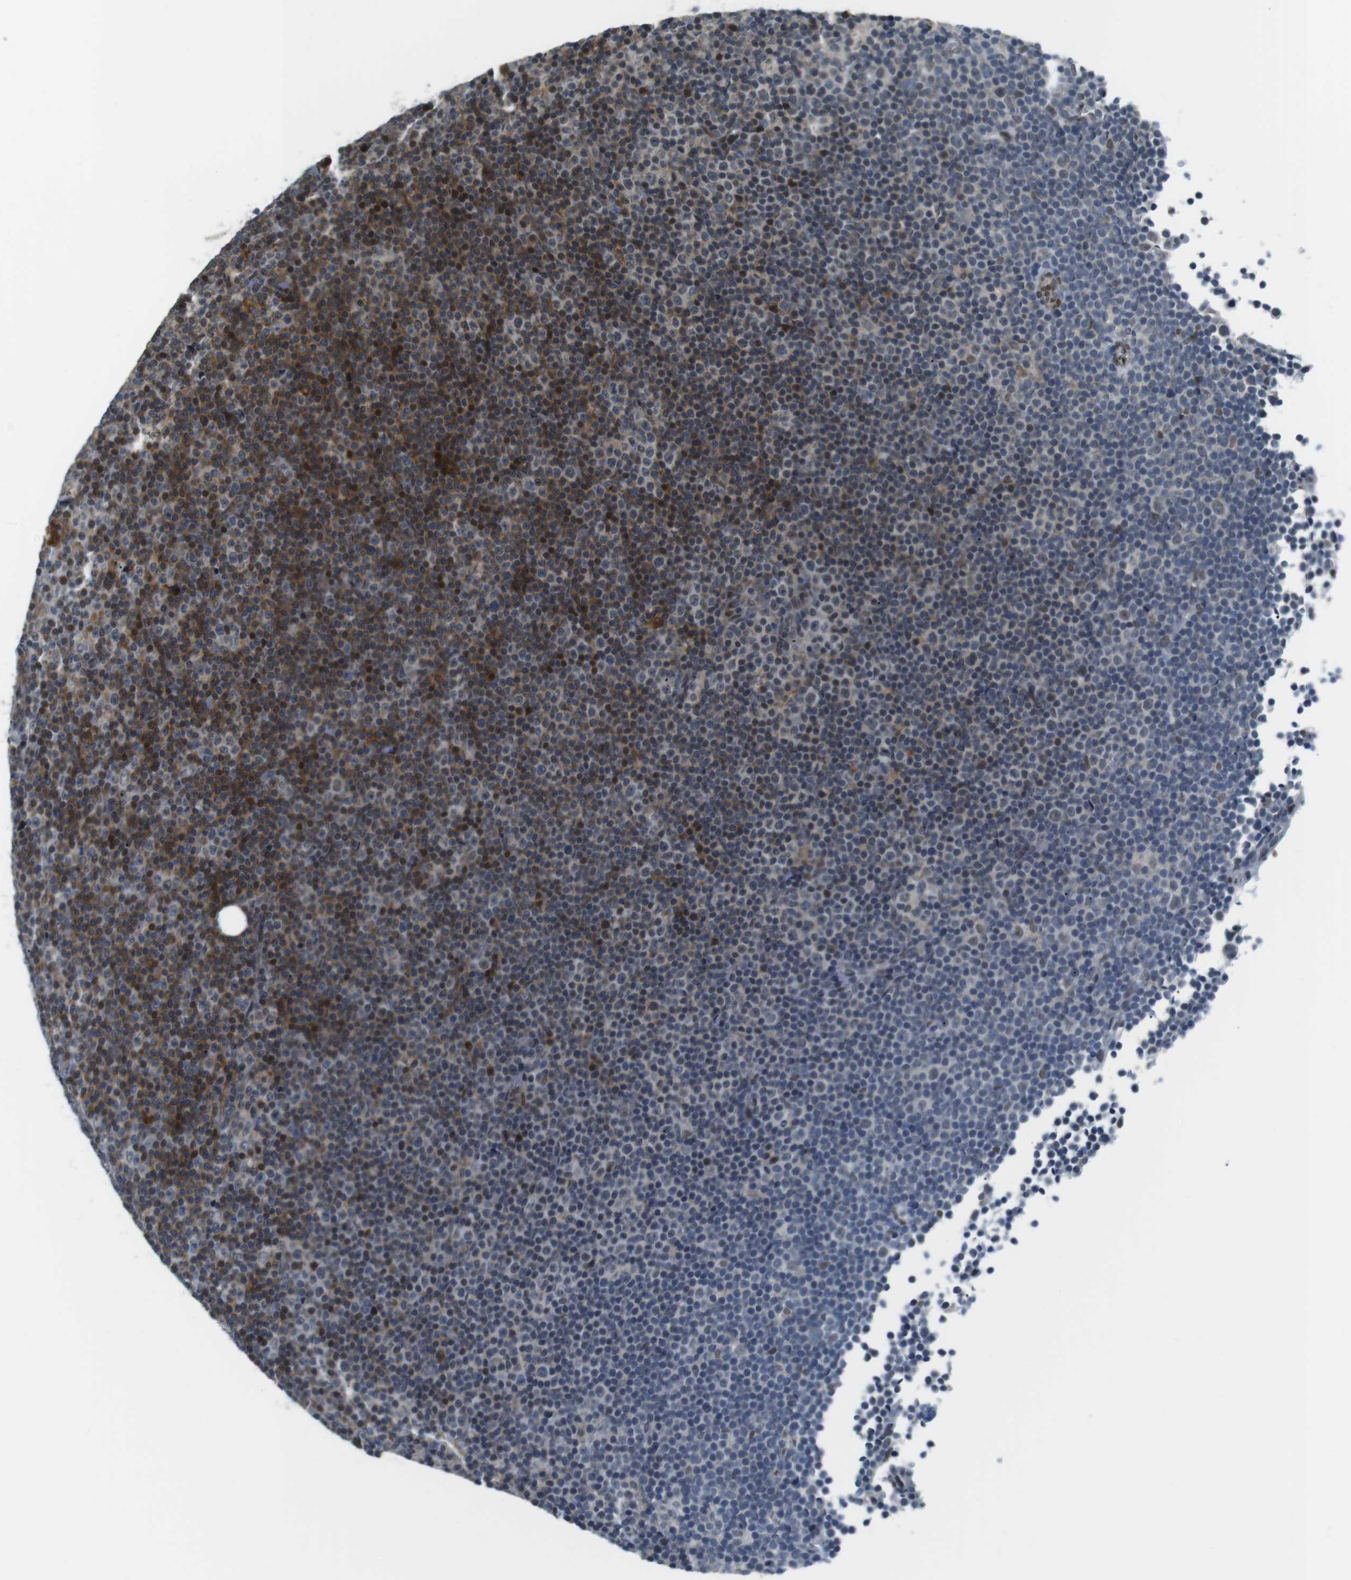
{"staining": {"intensity": "moderate", "quantity": "25%-75%", "location": "cytoplasmic/membranous"}, "tissue": "lymphoma", "cell_type": "Tumor cells", "image_type": "cancer", "snomed": [{"axis": "morphology", "description": "Malignant lymphoma, non-Hodgkin's type, Low grade"}, {"axis": "topography", "description": "Lymph node"}], "caption": "Immunohistochemistry (IHC) of human lymphoma exhibits medium levels of moderate cytoplasmic/membranous positivity in about 25%-75% of tumor cells.", "gene": "USP7", "patient": {"sex": "female", "age": 67}}